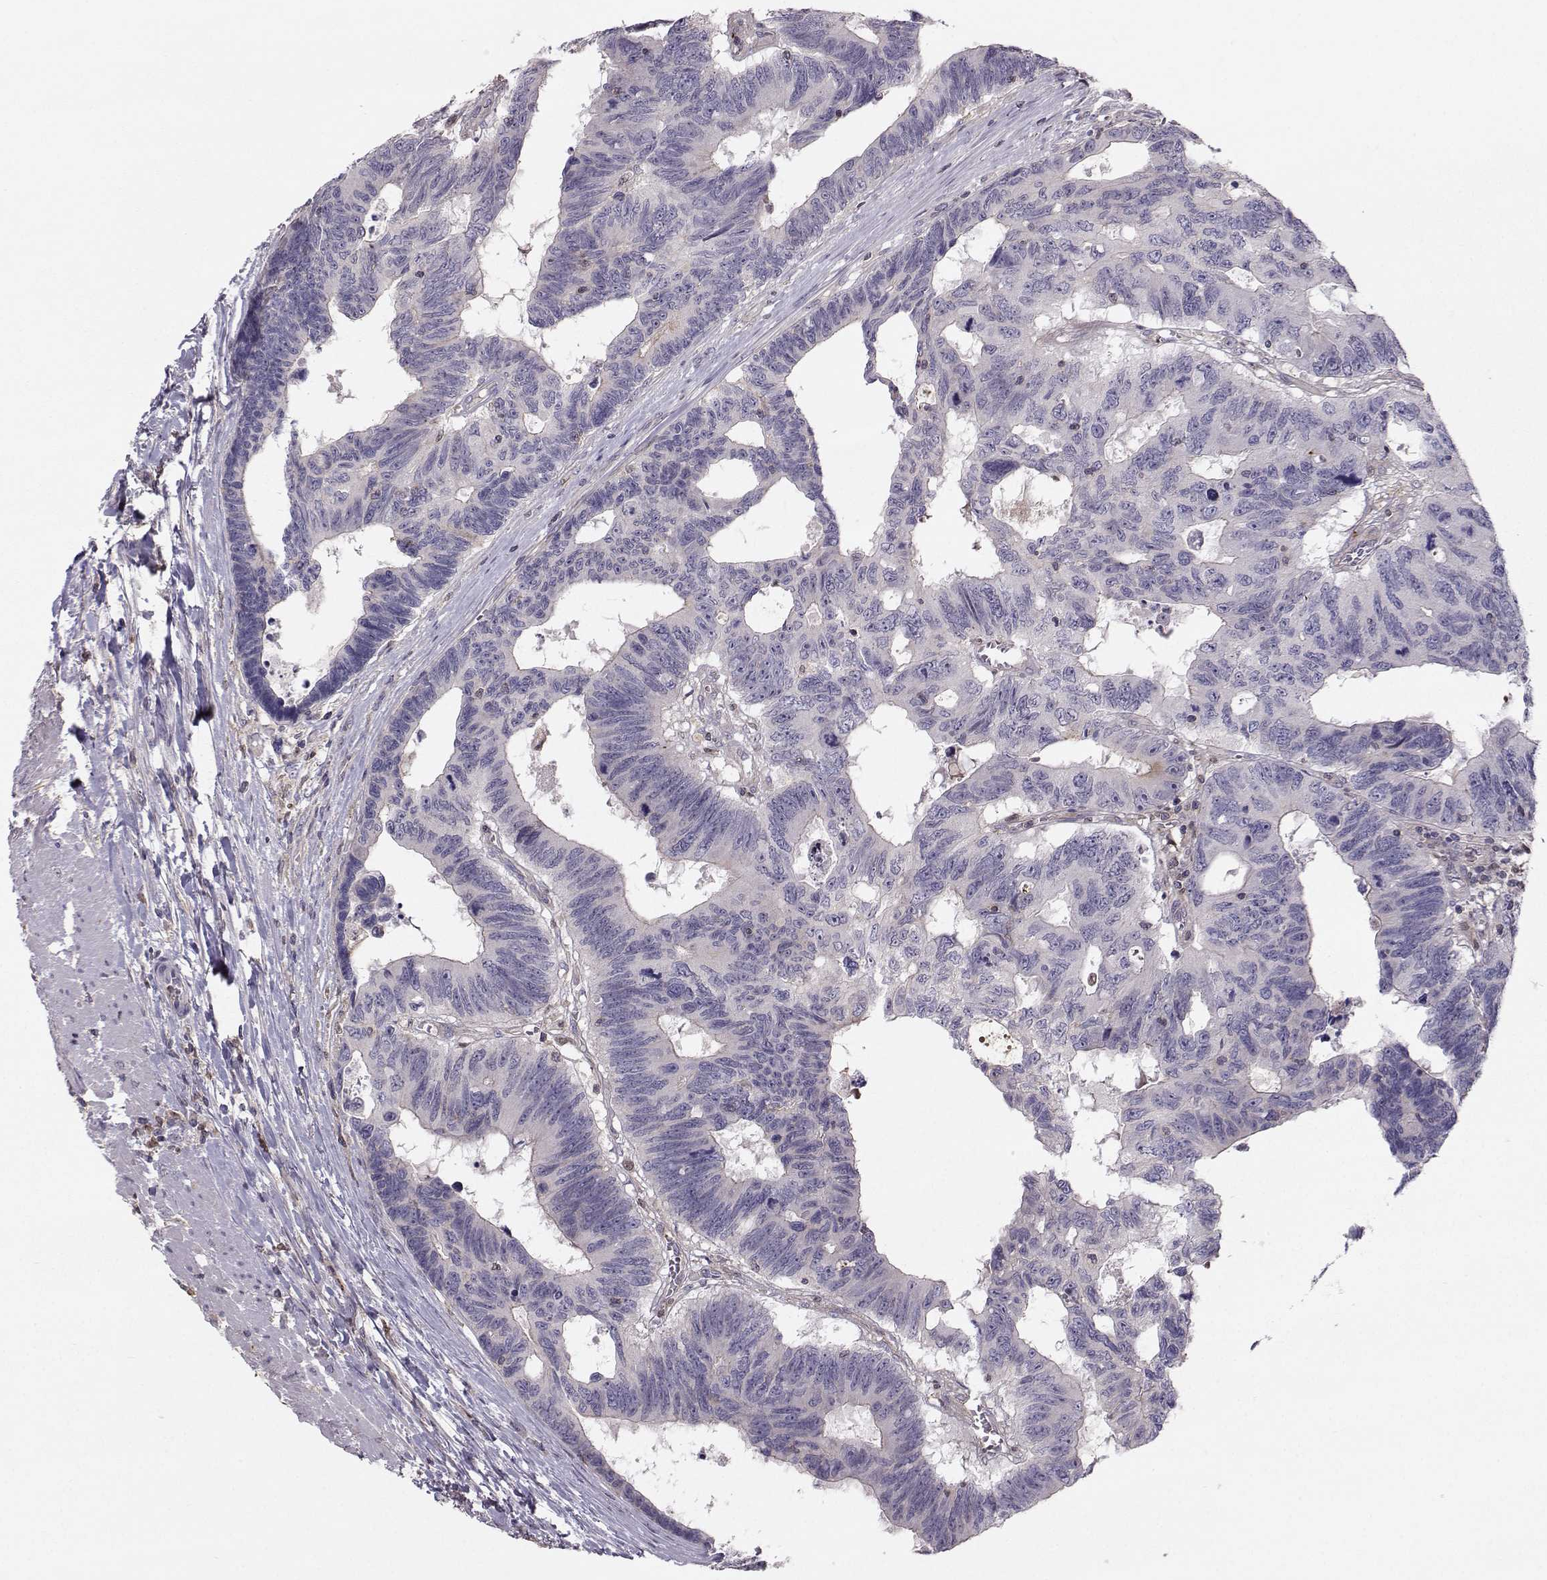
{"staining": {"intensity": "negative", "quantity": "none", "location": "none"}, "tissue": "colorectal cancer", "cell_type": "Tumor cells", "image_type": "cancer", "snomed": [{"axis": "morphology", "description": "Adenocarcinoma, NOS"}, {"axis": "topography", "description": "Colon"}], "caption": "A photomicrograph of human colorectal adenocarcinoma is negative for staining in tumor cells.", "gene": "ASB16", "patient": {"sex": "female", "age": 77}}